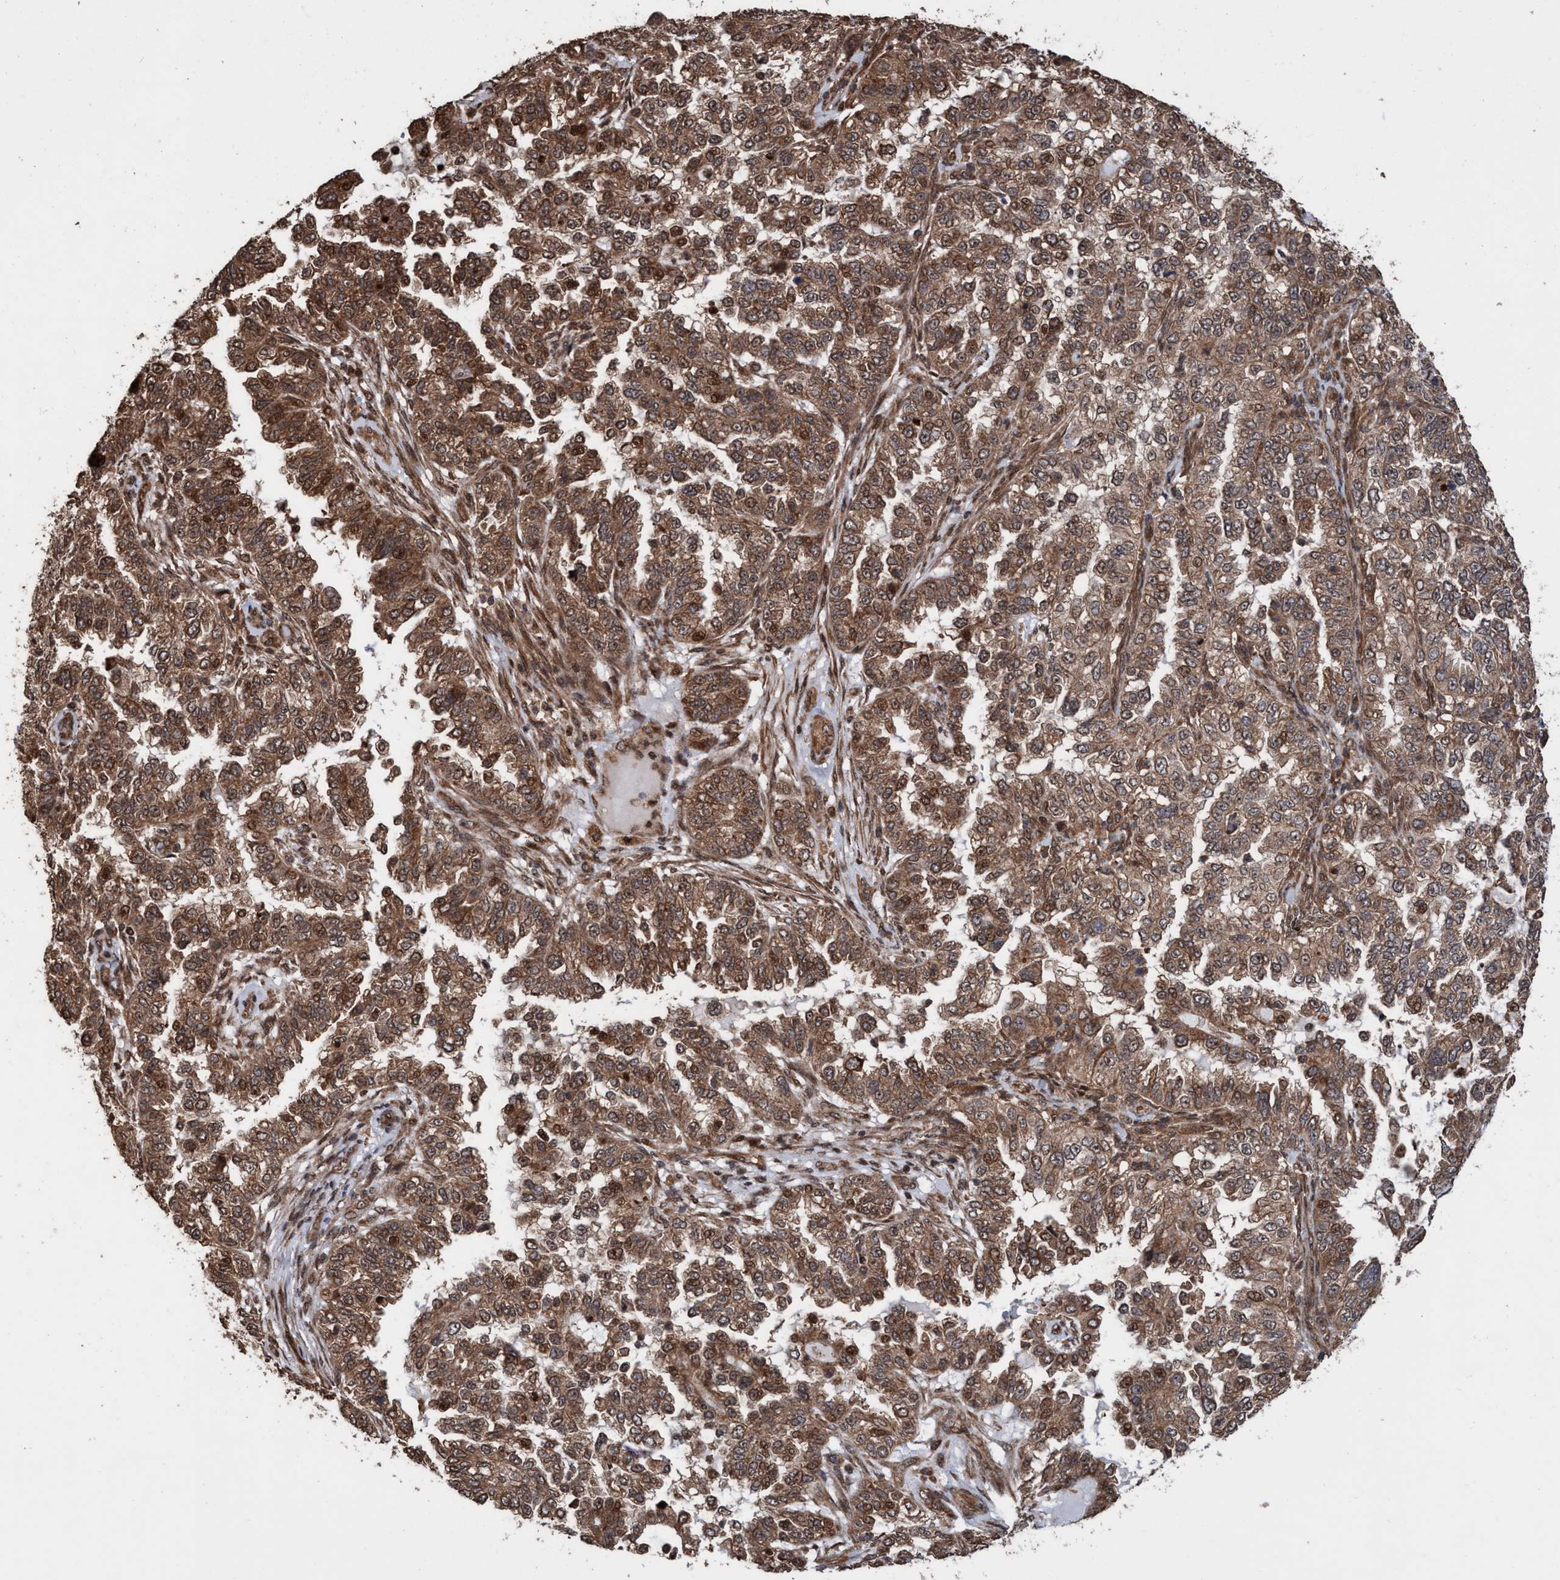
{"staining": {"intensity": "moderate", "quantity": ">75%", "location": "cytoplasmic/membranous,nuclear"}, "tissue": "endometrial cancer", "cell_type": "Tumor cells", "image_type": "cancer", "snomed": [{"axis": "morphology", "description": "Adenocarcinoma, NOS"}, {"axis": "topography", "description": "Endometrium"}], "caption": "Protein expression analysis of human endometrial cancer reveals moderate cytoplasmic/membranous and nuclear staining in about >75% of tumor cells.", "gene": "TRPC7", "patient": {"sex": "female", "age": 85}}